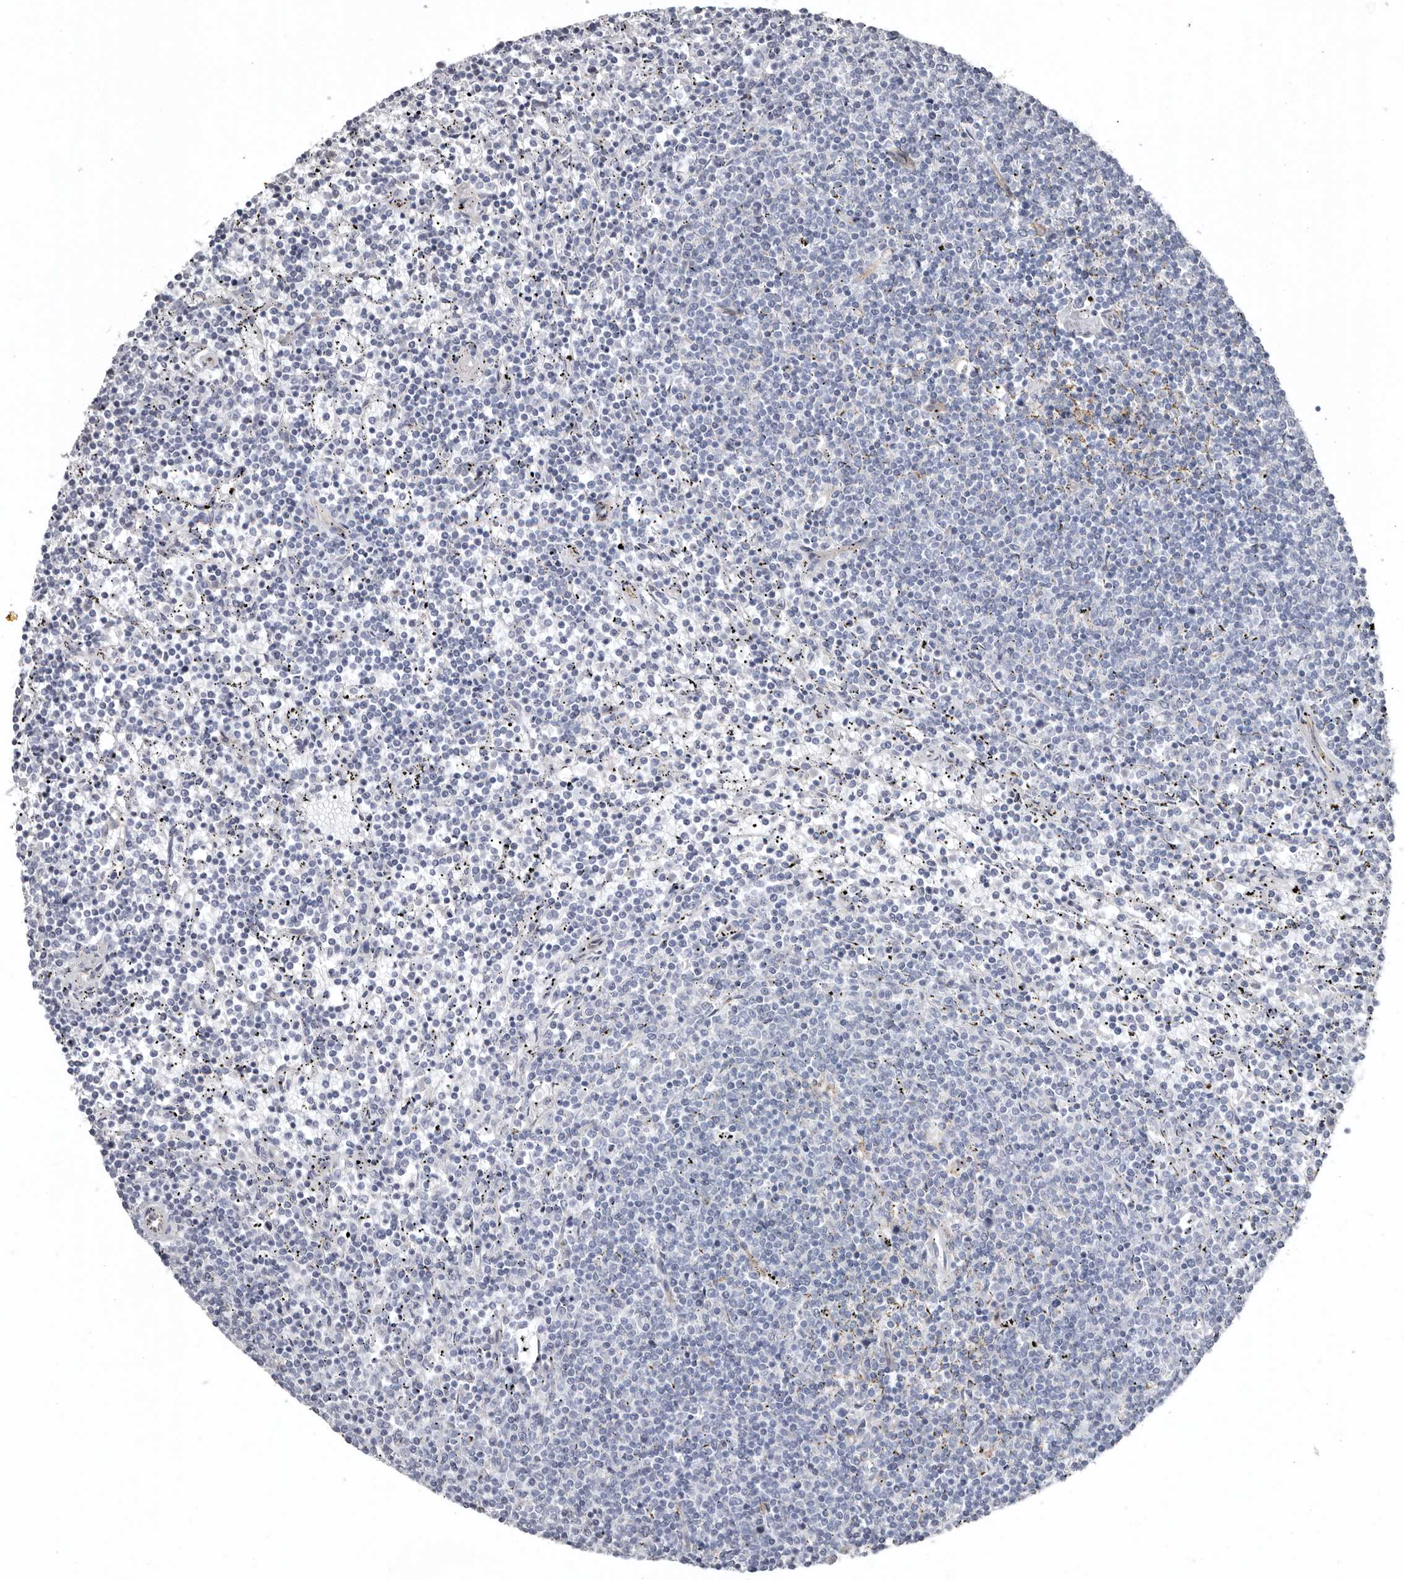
{"staining": {"intensity": "negative", "quantity": "none", "location": "none"}, "tissue": "lymphoma", "cell_type": "Tumor cells", "image_type": "cancer", "snomed": [{"axis": "morphology", "description": "Malignant lymphoma, non-Hodgkin's type, Low grade"}, {"axis": "topography", "description": "Spleen"}], "caption": "Lymphoma was stained to show a protein in brown. There is no significant staining in tumor cells.", "gene": "ZNF114", "patient": {"sex": "female", "age": 50}}